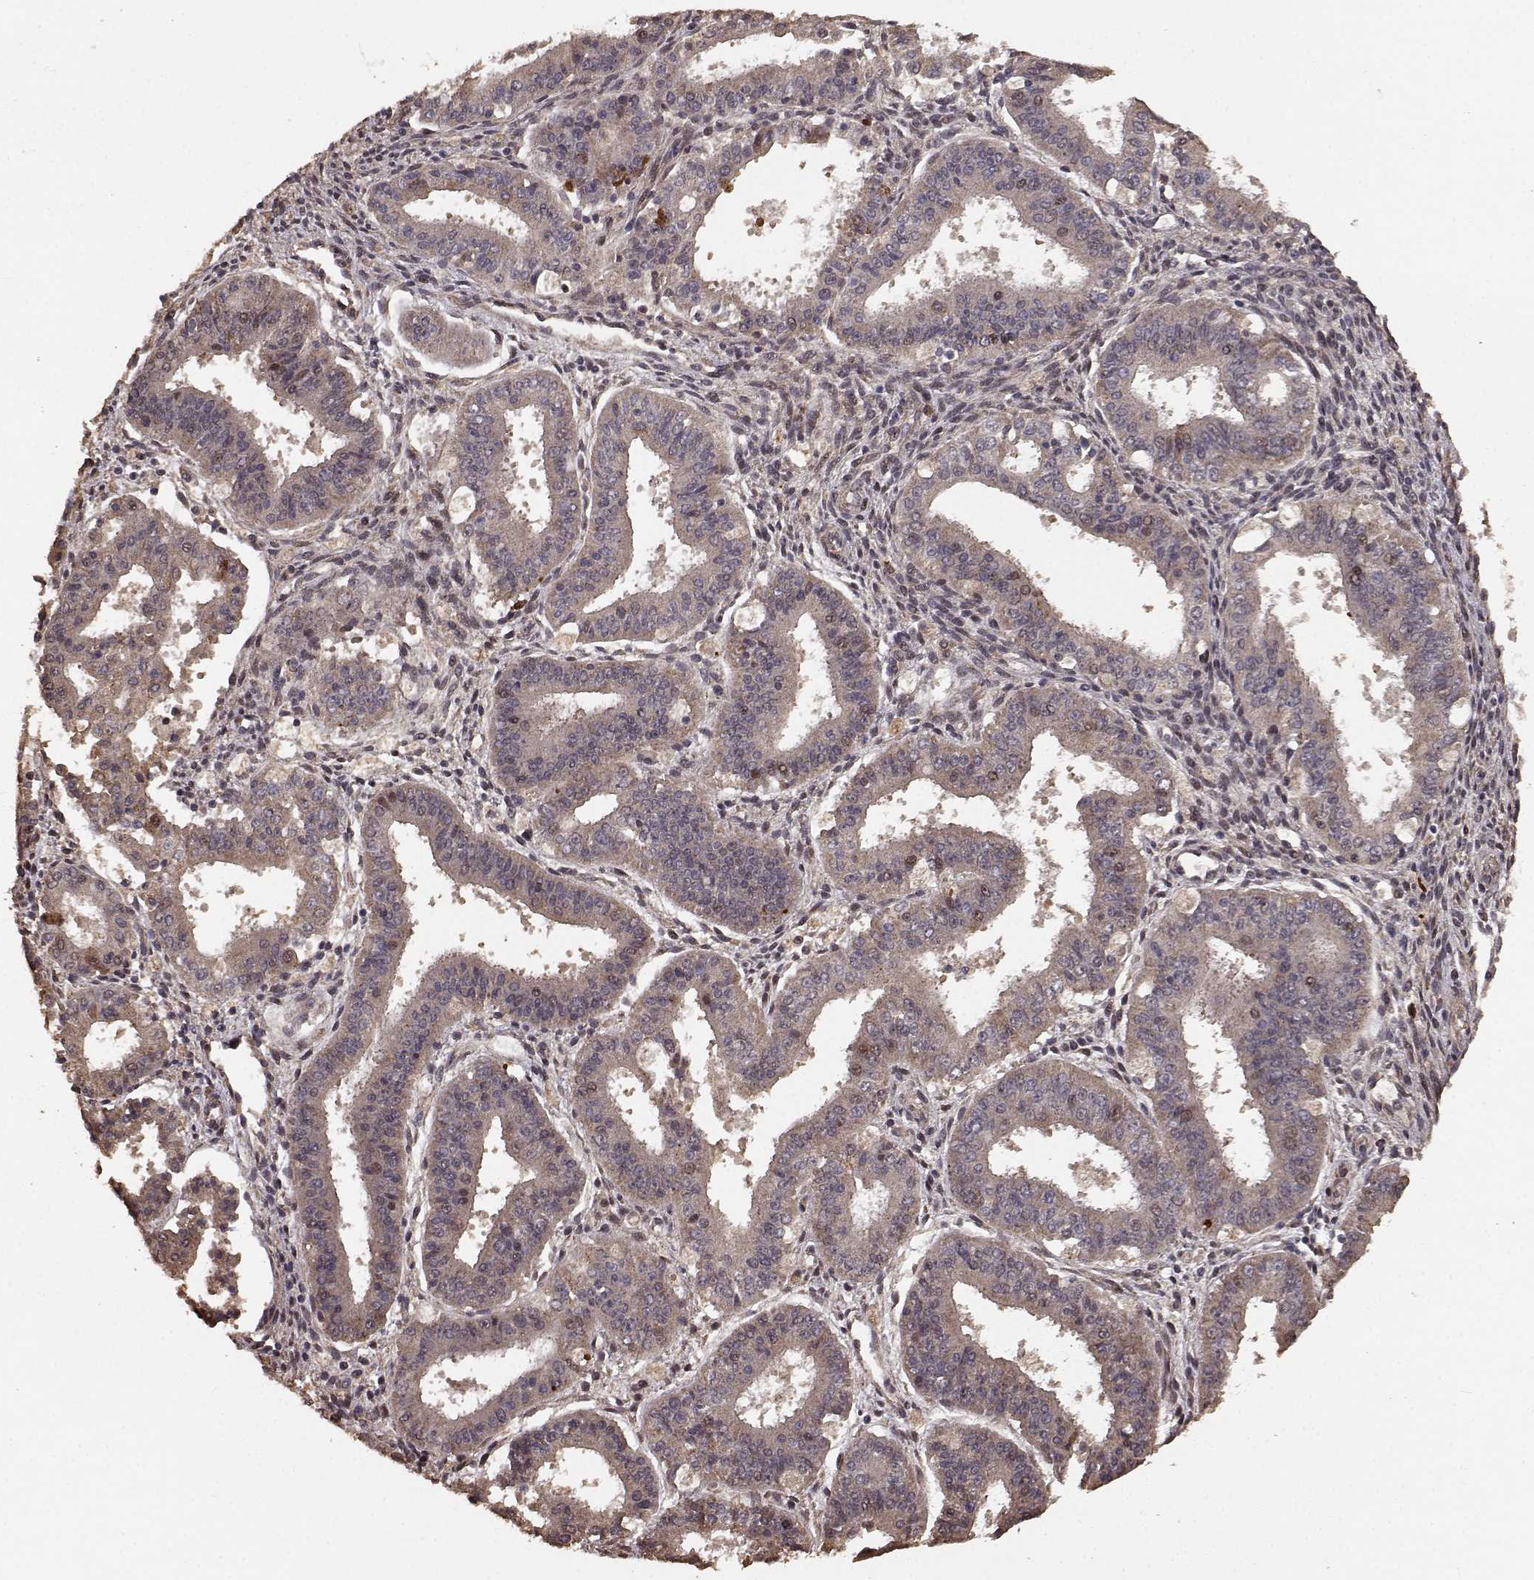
{"staining": {"intensity": "moderate", "quantity": "25%-75%", "location": "cytoplasmic/membranous"}, "tissue": "ovarian cancer", "cell_type": "Tumor cells", "image_type": "cancer", "snomed": [{"axis": "morphology", "description": "Carcinoma, endometroid"}, {"axis": "topography", "description": "Ovary"}], "caption": "Endometroid carcinoma (ovarian) was stained to show a protein in brown. There is medium levels of moderate cytoplasmic/membranous positivity in about 25%-75% of tumor cells. The protein is shown in brown color, while the nuclei are stained blue.", "gene": "USP15", "patient": {"sex": "female", "age": 42}}